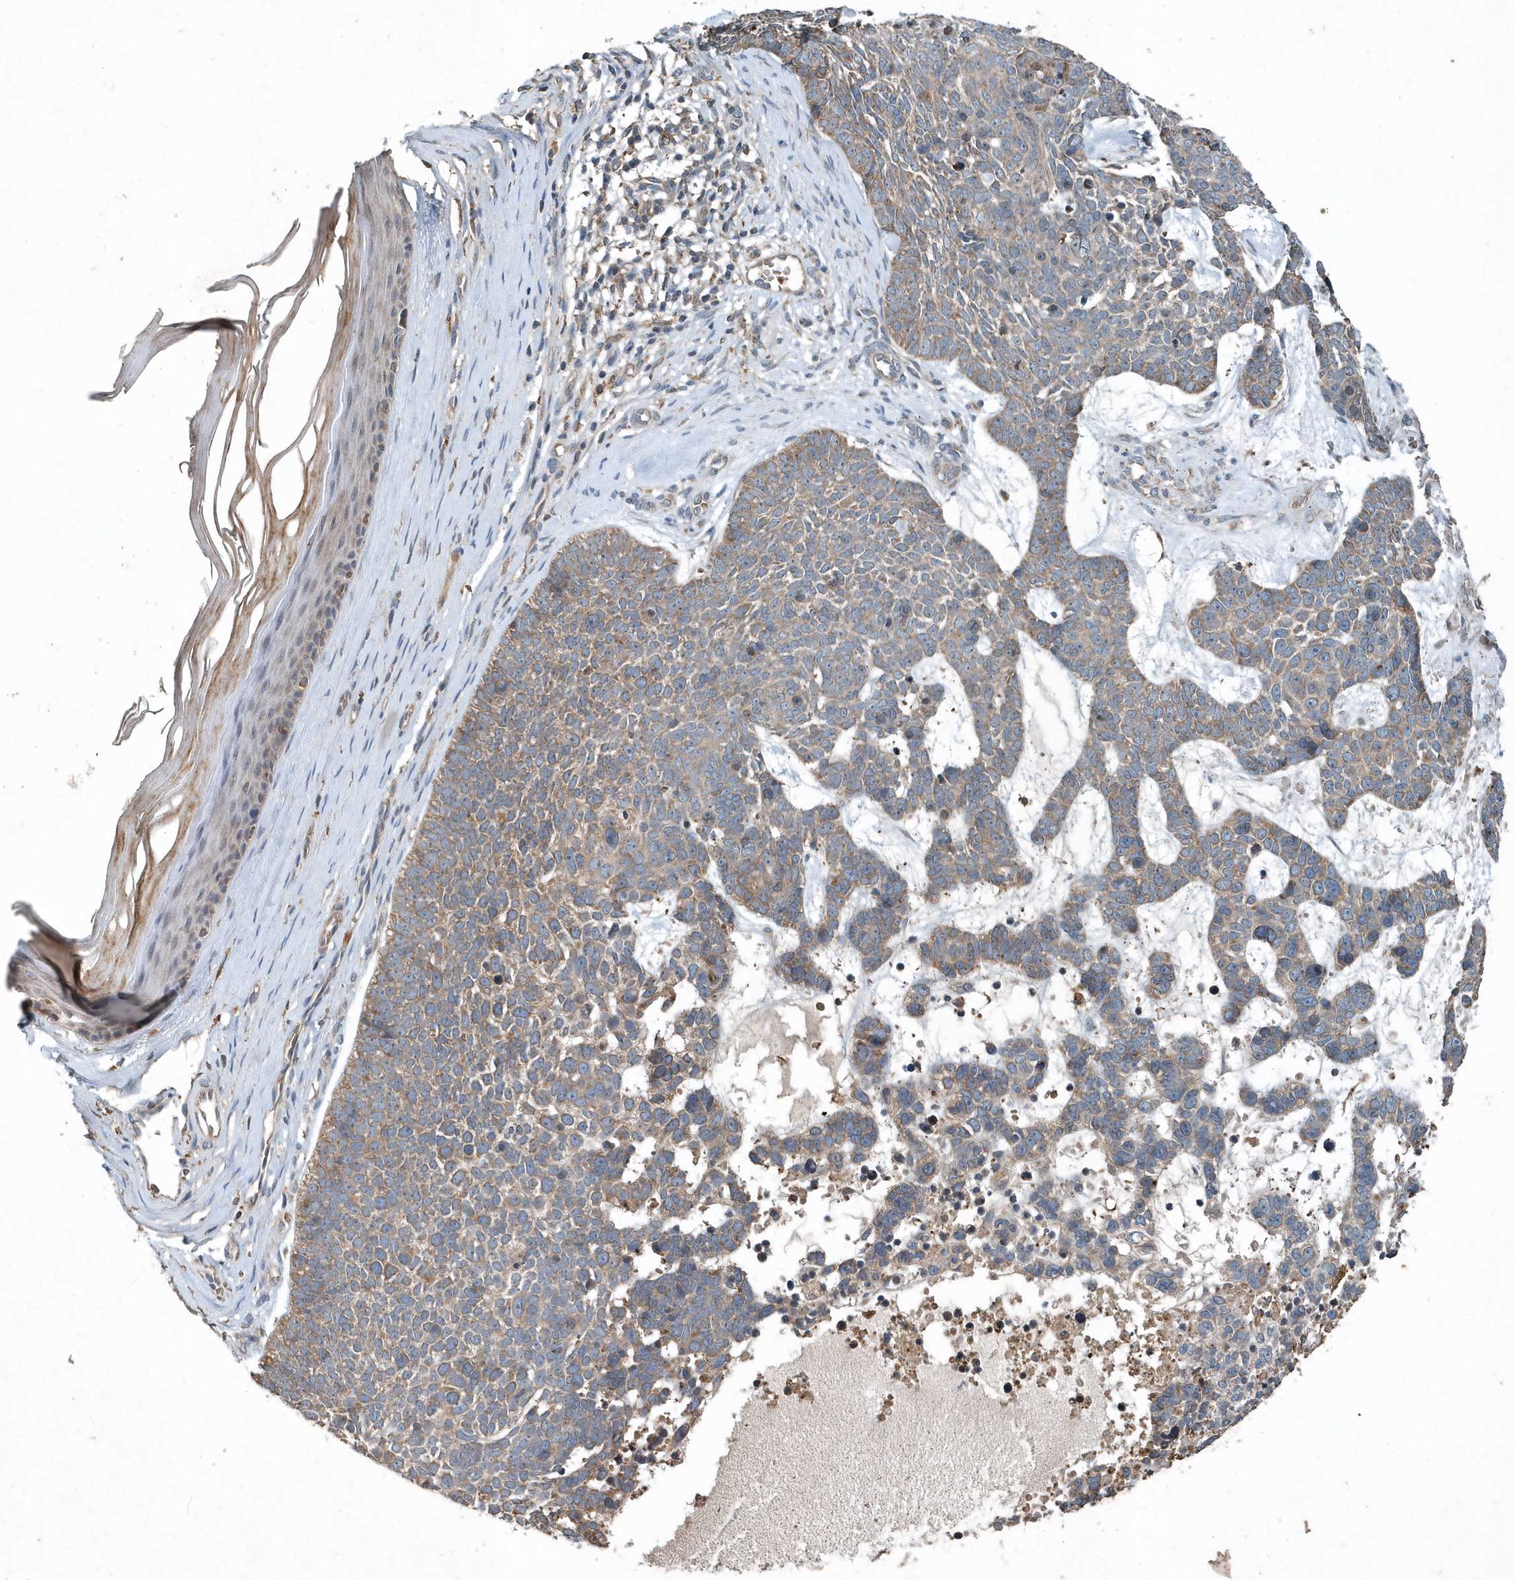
{"staining": {"intensity": "moderate", "quantity": ">75%", "location": "cytoplasmic/membranous"}, "tissue": "skin cancer", "cell_type": "Tumor cells", "image_type": "cancer", "snomed": [{"axis": "morphology", "description": "Basal cell carcinoma"}, {"axis": "topography", "description": "Skin"}], "caption": "Protein expression analysis of human skin cancer (basal cell carcinoma) reveals moderate cytoplasmic/membranous positivity in about >75% of tumor cells.", "gene": "SCFD2", "patient": {"sex": "female", "age": 81}}